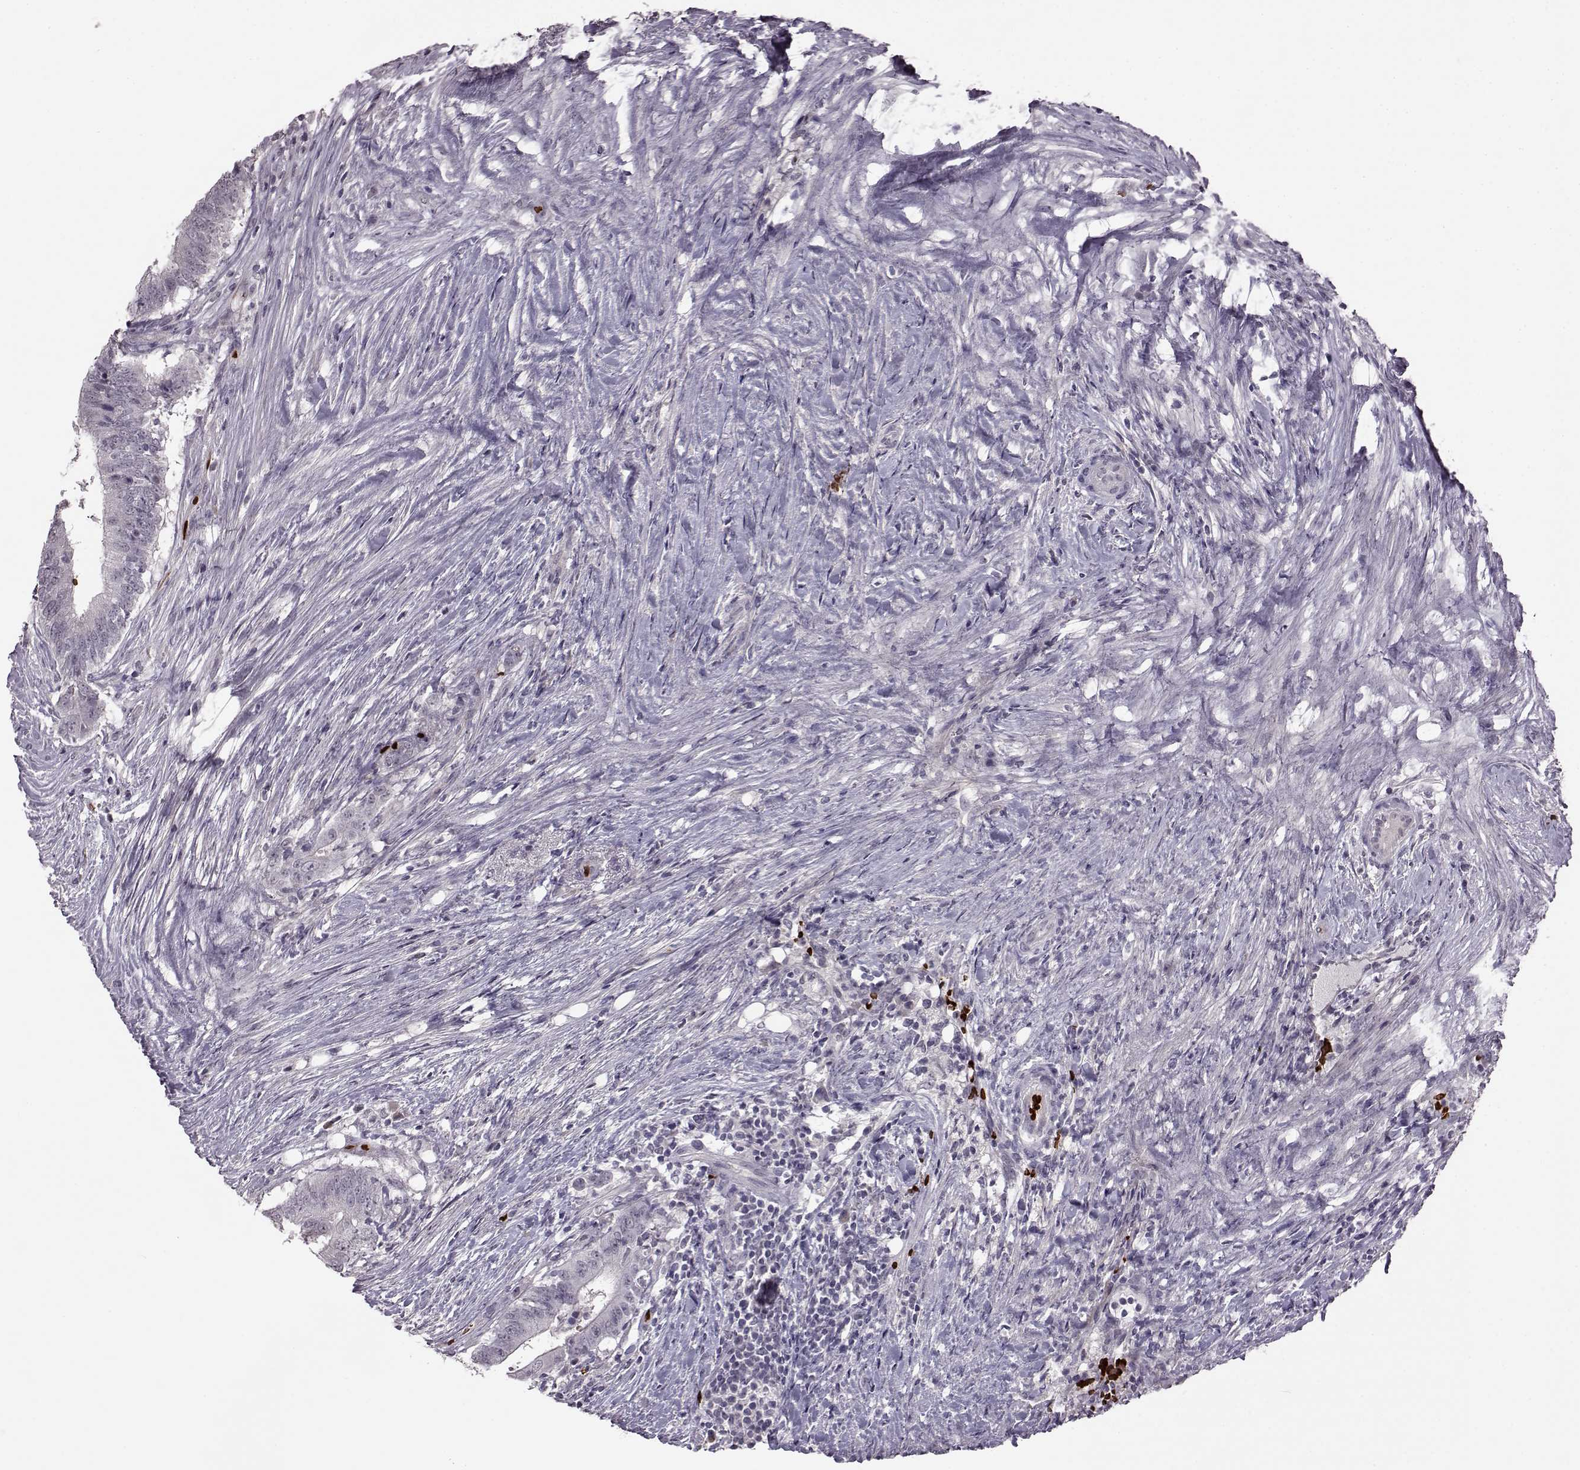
{"staining": {"intensity": "negative", "quantity": "none", "location": "none"}, "tissue": "colorectal cancer", "cell_type": "Tumor cells", "image_type": "cancer", "snomed": [{"axis": "morphology", "description": "Adenocarcinoma, NOS"}, {"axis": "topography", "description": "Colon"}], "caption": "Colorectal adenocarcinoma stained for a protein using IHC reveals no positivity tumor cells.", "gene": "PROP1", "patient": {"sex": "female", "age": 43}}